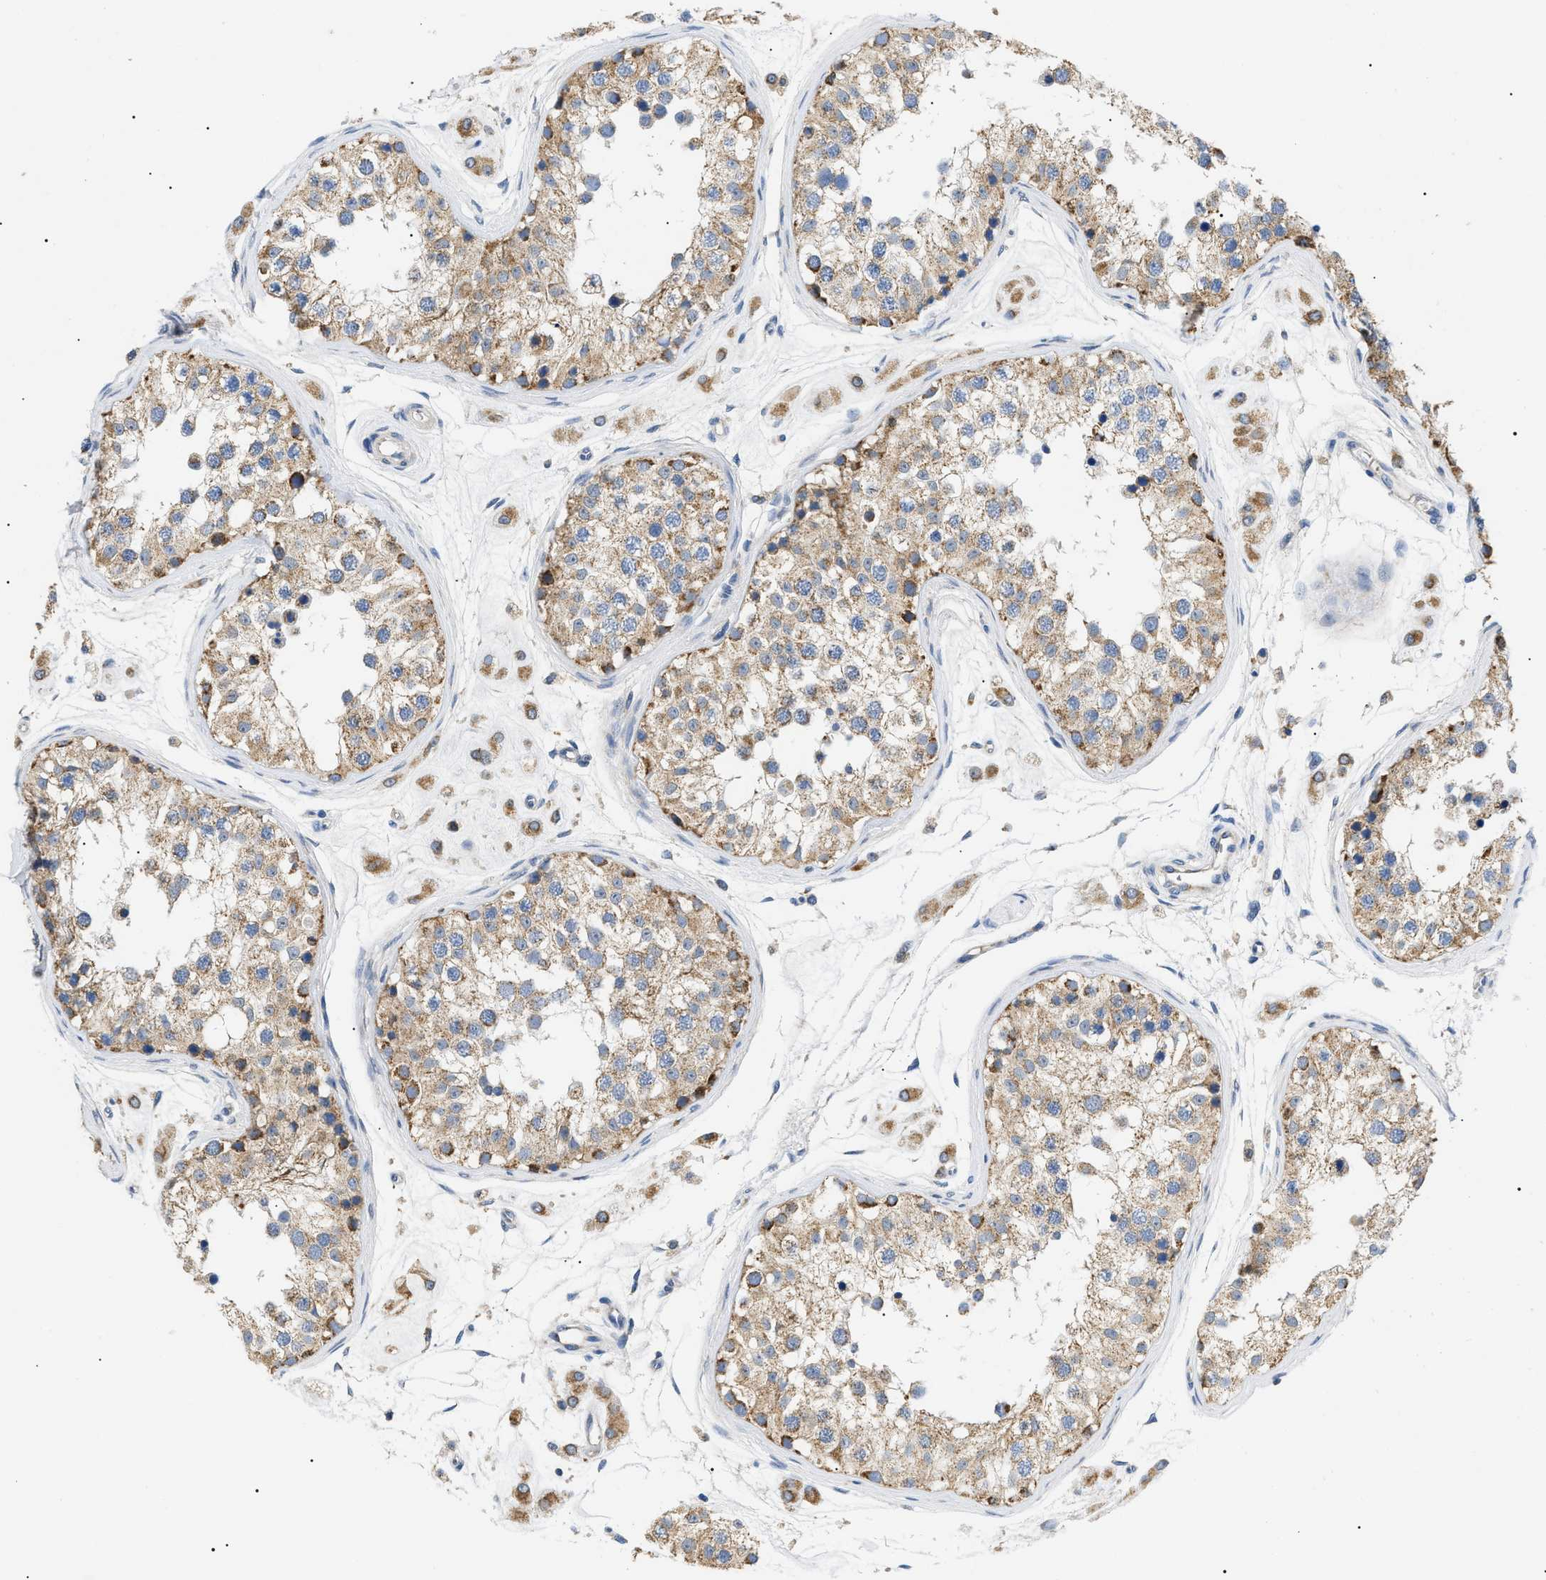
{"staining": {"intensity": "moderate", "quantity": ">75%", "location": "cytoplasmic/membranous"}, "tissue": "testis", "cell_type": "Cells in seminiferous ducts", "image_type": "normal", "snomed": [{"axis": "morphology", "description": "Normal tissue, NOS"}, {"axis": "morphology", "description": "Adenocarcinoma, metastatic, NOS"}, {"axis": "topography", "description": "Testis"}], "caption": "This photomicrograph exhibits IHC staining of unremarkable human testis, with medium moderate cytoplasmic/membranous staining in about >75% of cells in seminiferous ducts.", "gene": "TOMM6", "patient": {"sex": "male", "age": 26}}